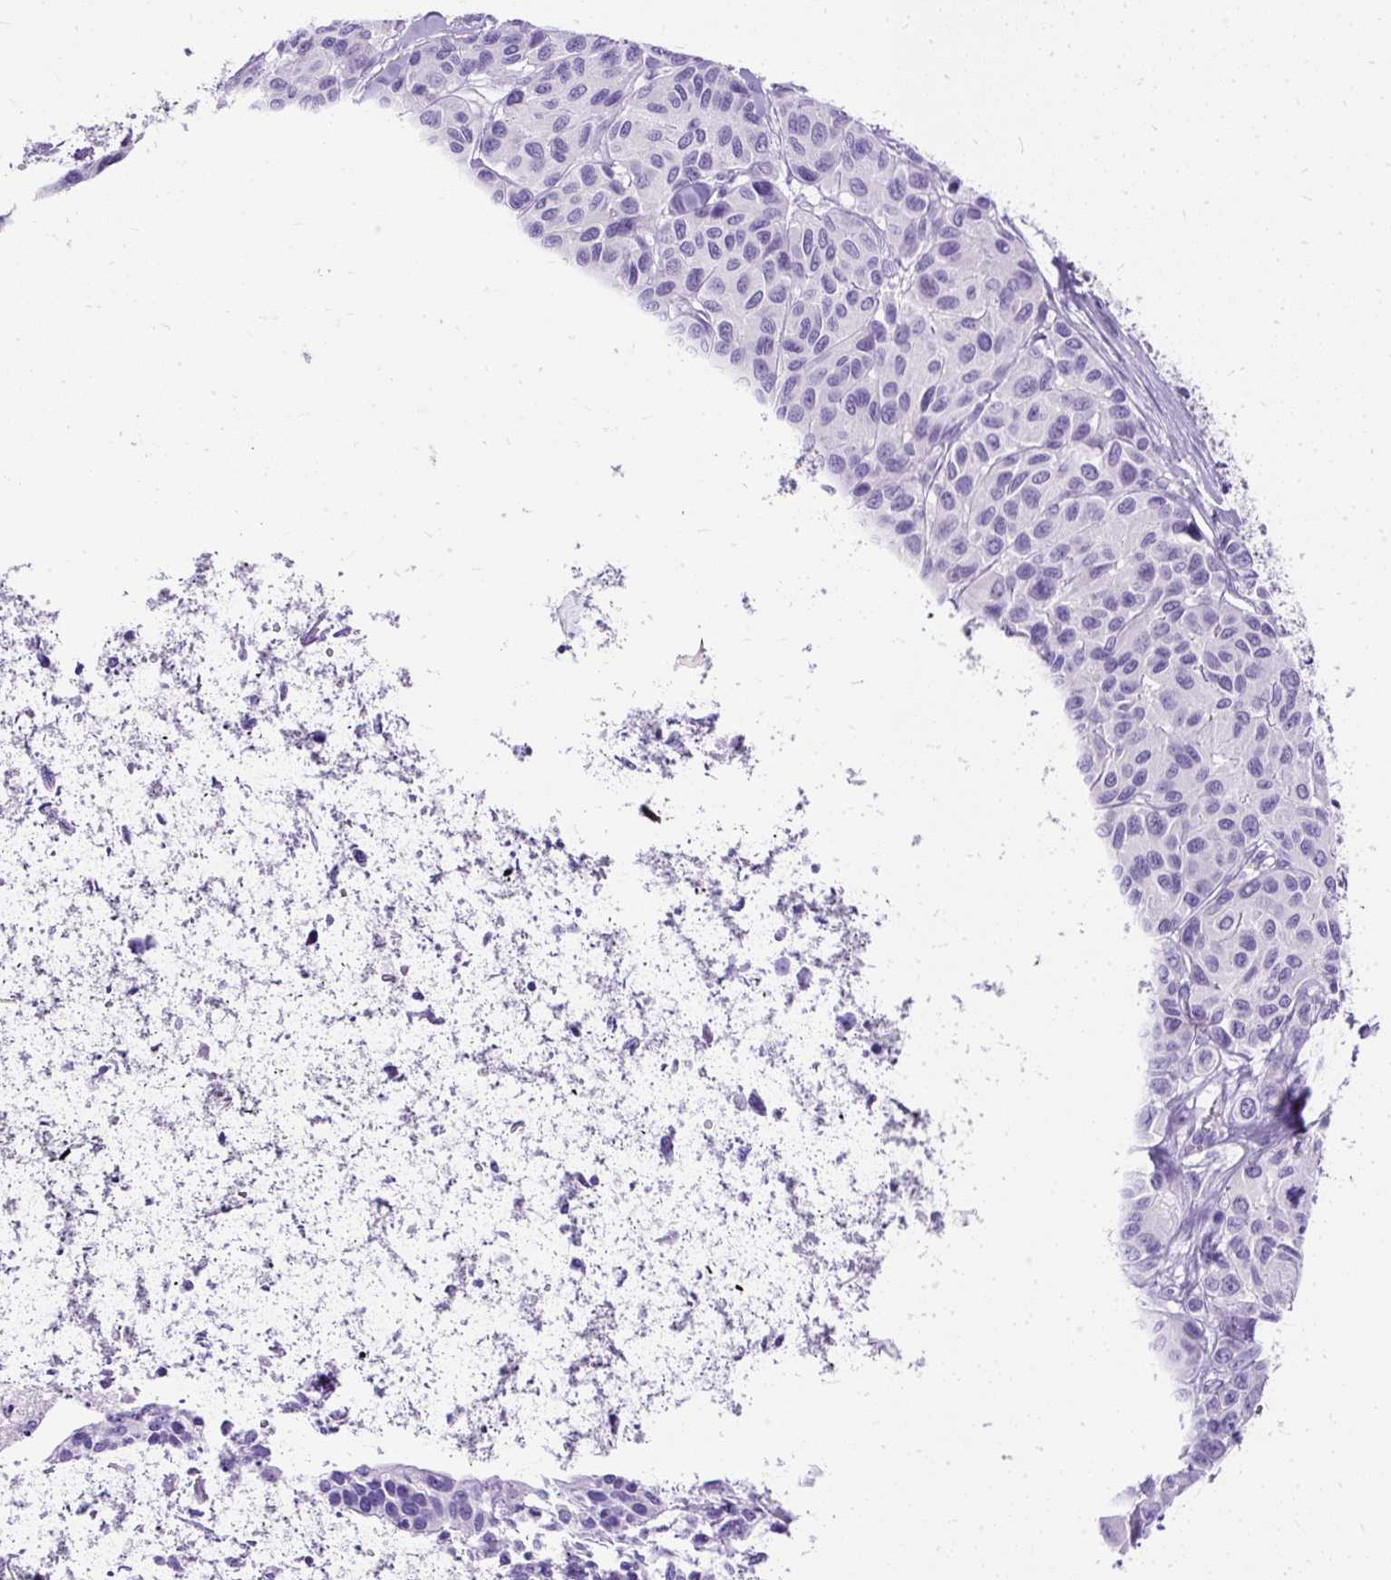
{"staining": {"intensity": "negative", "quantity": "none", "location": "none"}, "tissue": "melanoma", "cell_type": "Tumor cells", "image_type": "cancer", "snomed": [{"axis": "morphology", "description": "Malignant melanoma, NOS"}, {"axis": "topography", "description": "Skin"}], "caption": "IHC histopathology image of melanoma stained for a protein (brown), which exhibits no positivity in tumor cells.", "gene": "HEY1", "patient": {"sex": "female", "age": 66}}